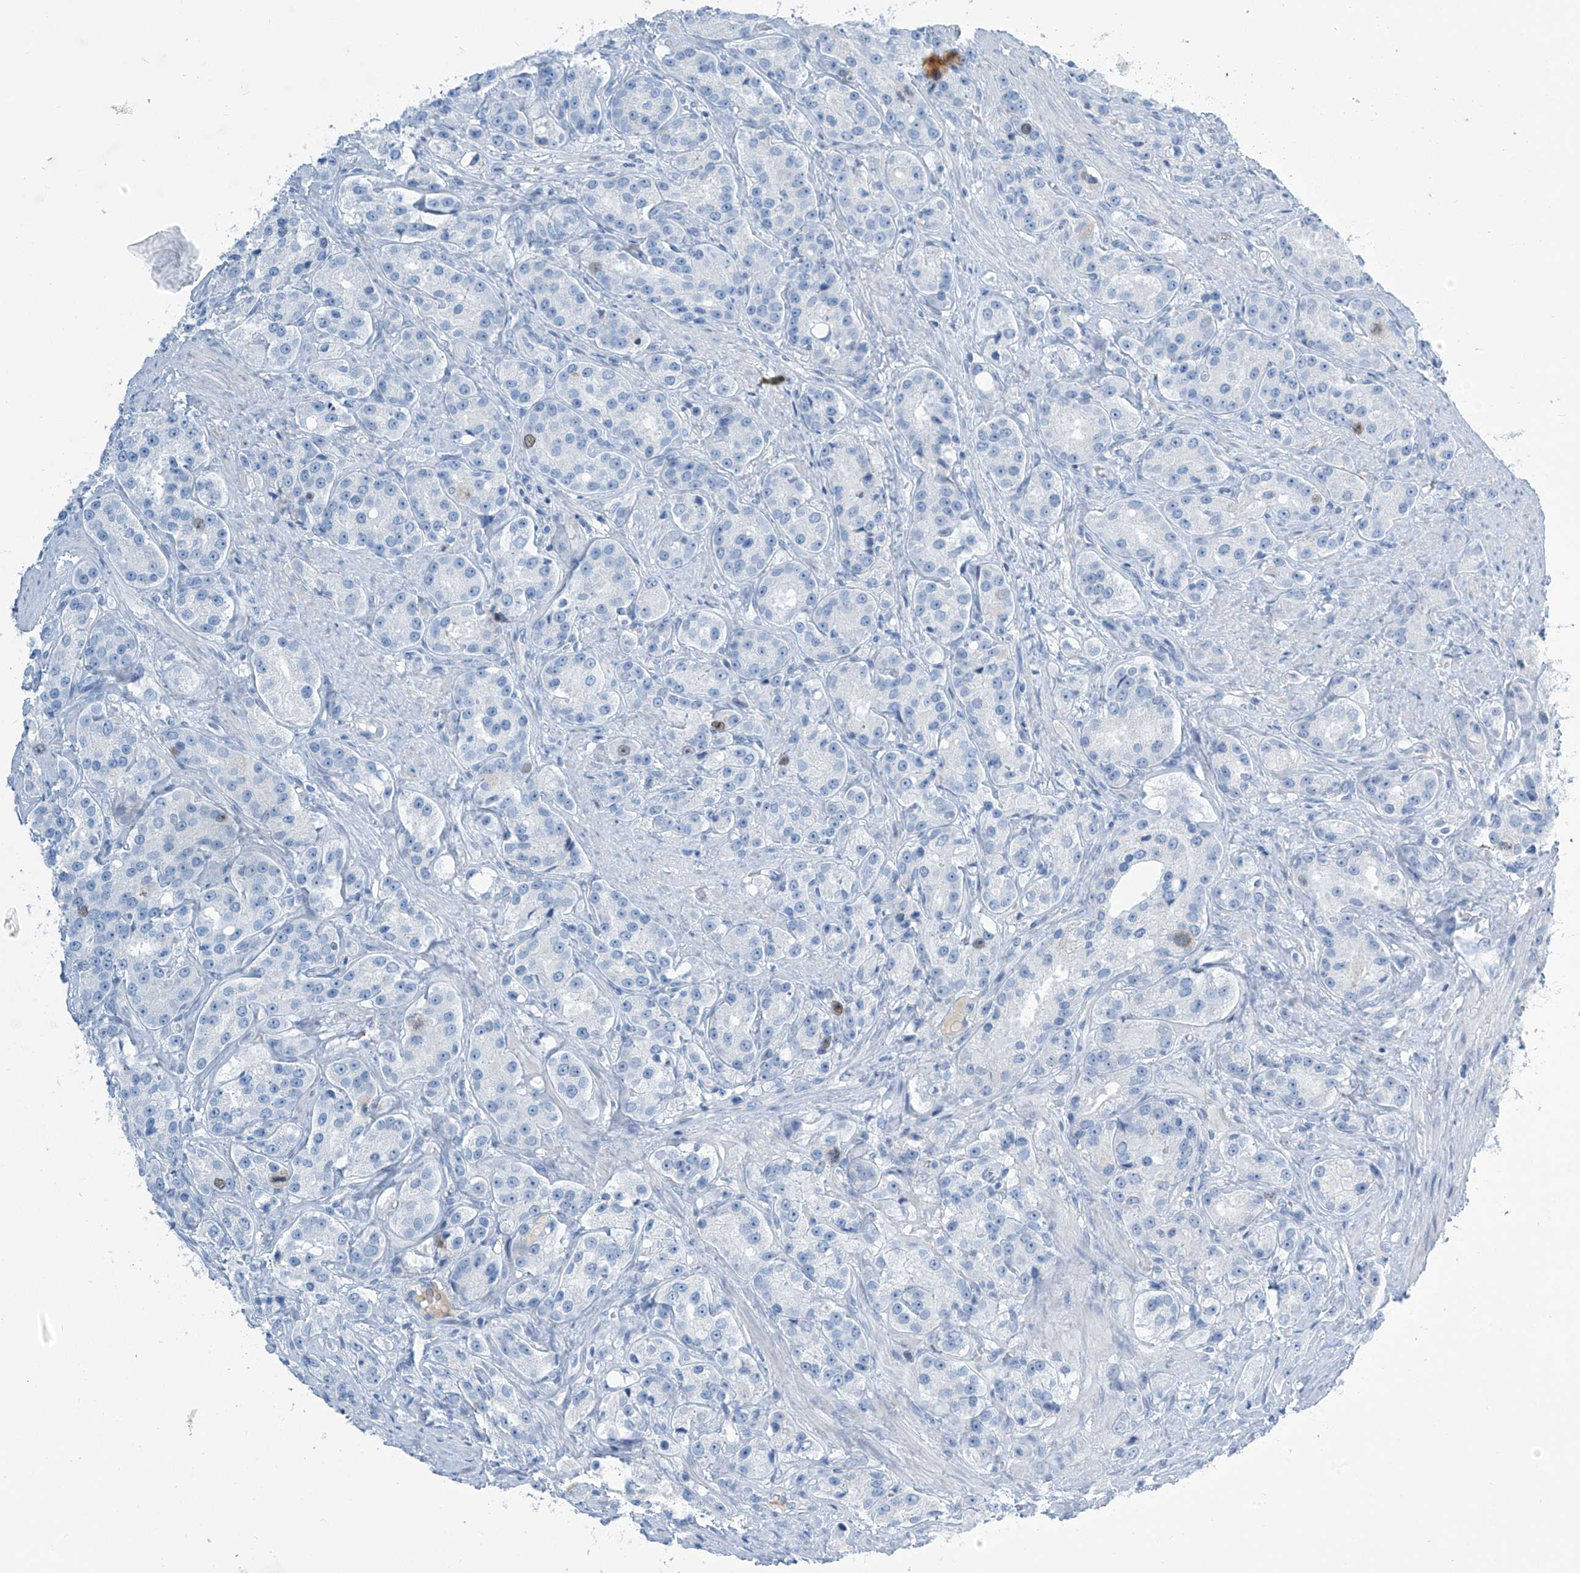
{"staining": {"intensity": "weak", "quantity": "<25%", "location": "nuclear"}, "tissue": "prostate cancer", "cell_type": "Tumor cells", "image_type": "cancer", "snomed": [{"axis": "morphology", "description": "Adenocarcinoma, High grade"}, {"axis": "topography", "description": "Prostate"}], "caption": "Tumor cells show no significant protein expression in prostate cancer (adenocarcinoma (high-grade)).", "gene": "SGO2", "patient": {"sex": "male", "age": 60}}